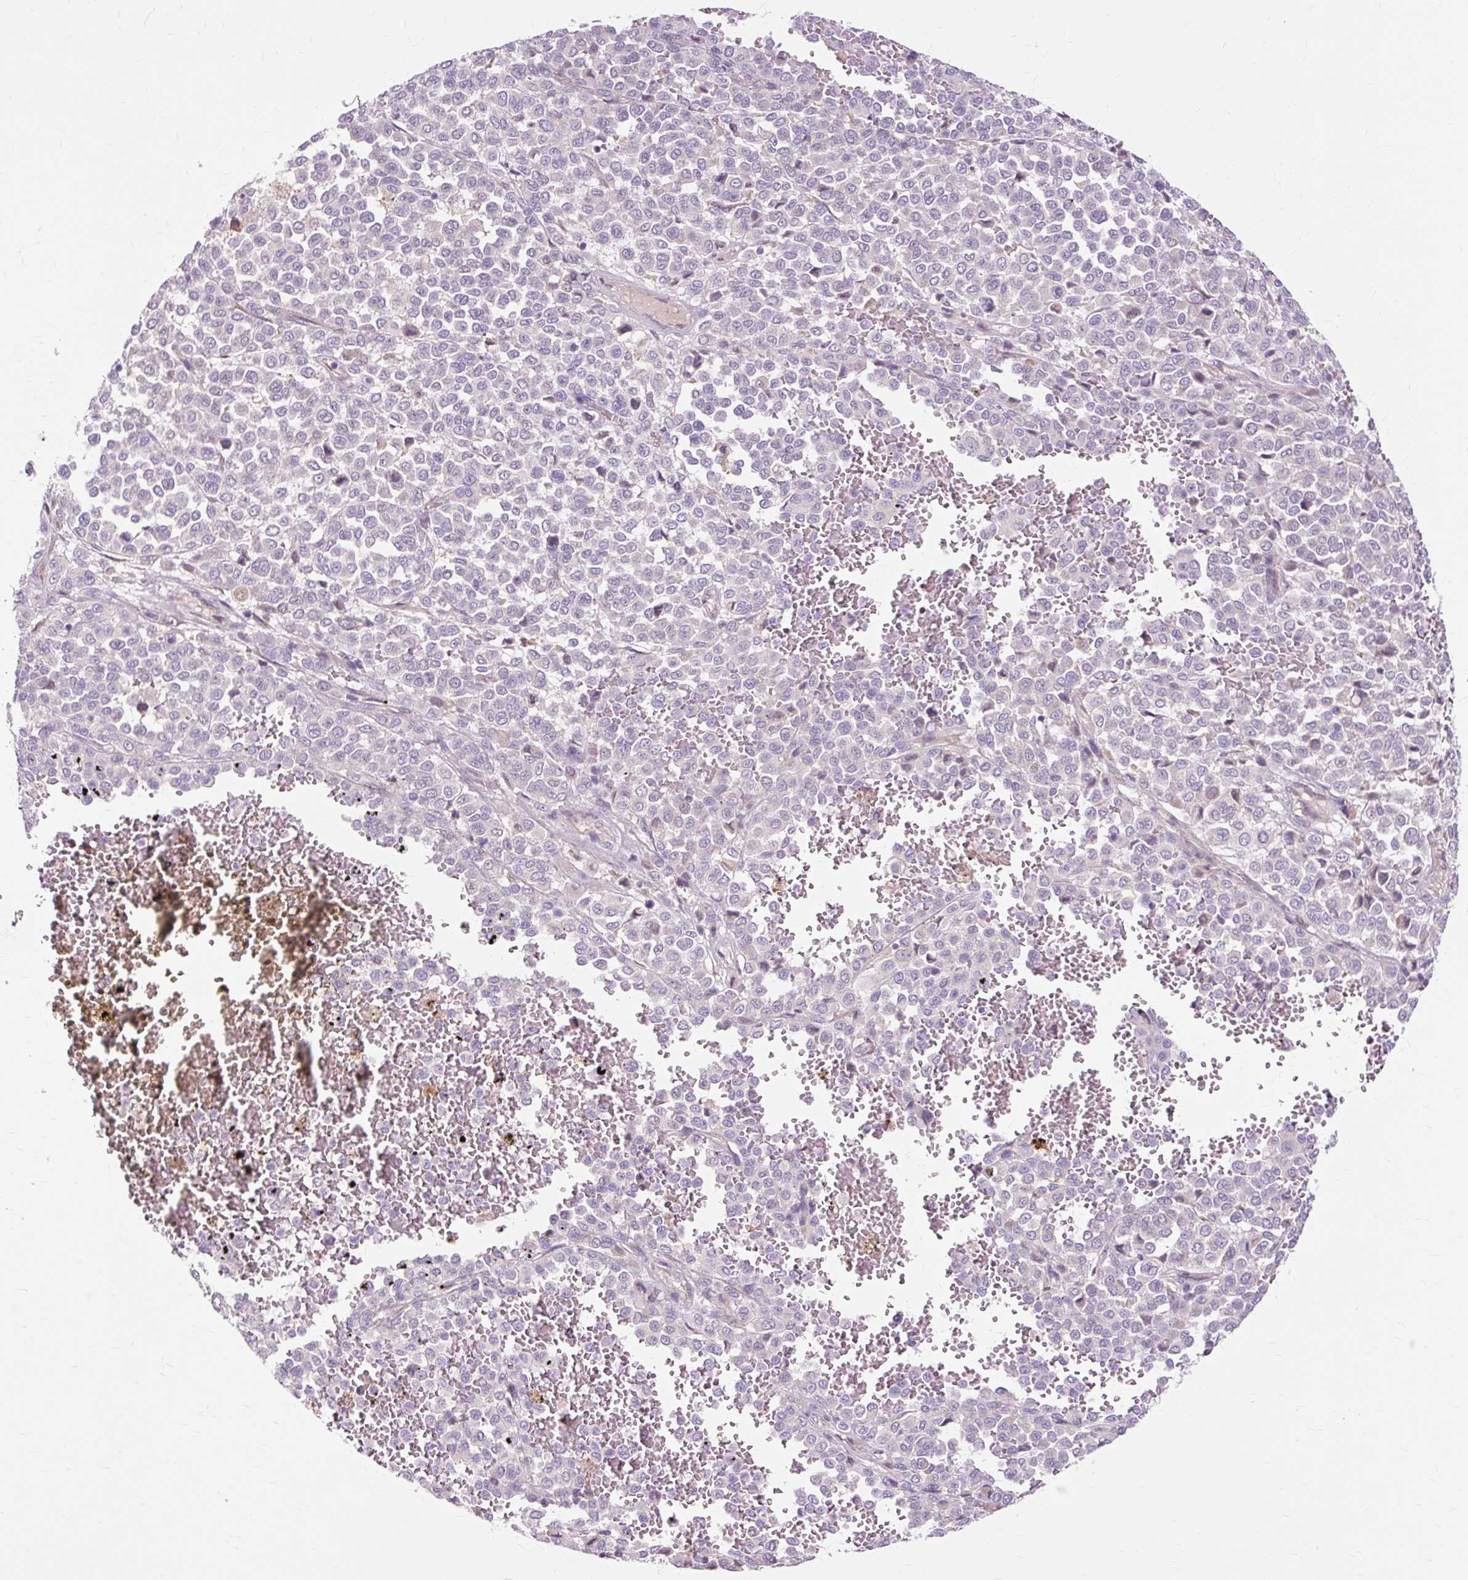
{"staining": {"intensity": "negative", "quantity": "none", "location": "none"}, "tissue": "melanoma", "cell_type": "Tumor cells", "image_type": "cancer", "snomed": [{"axis": "morphology", "description": "Malignant melanoma, Metastatic site"}, {"axis": "topography", "description": "Pancreas"}], "caption": "A high-resolution micrograph shows immunohistochemistry staining of melanoma, which demonstrates no significant positivity in tumor cells.", "gene": "PDZD2", "patient": {"sex": "female", "age": 30}}